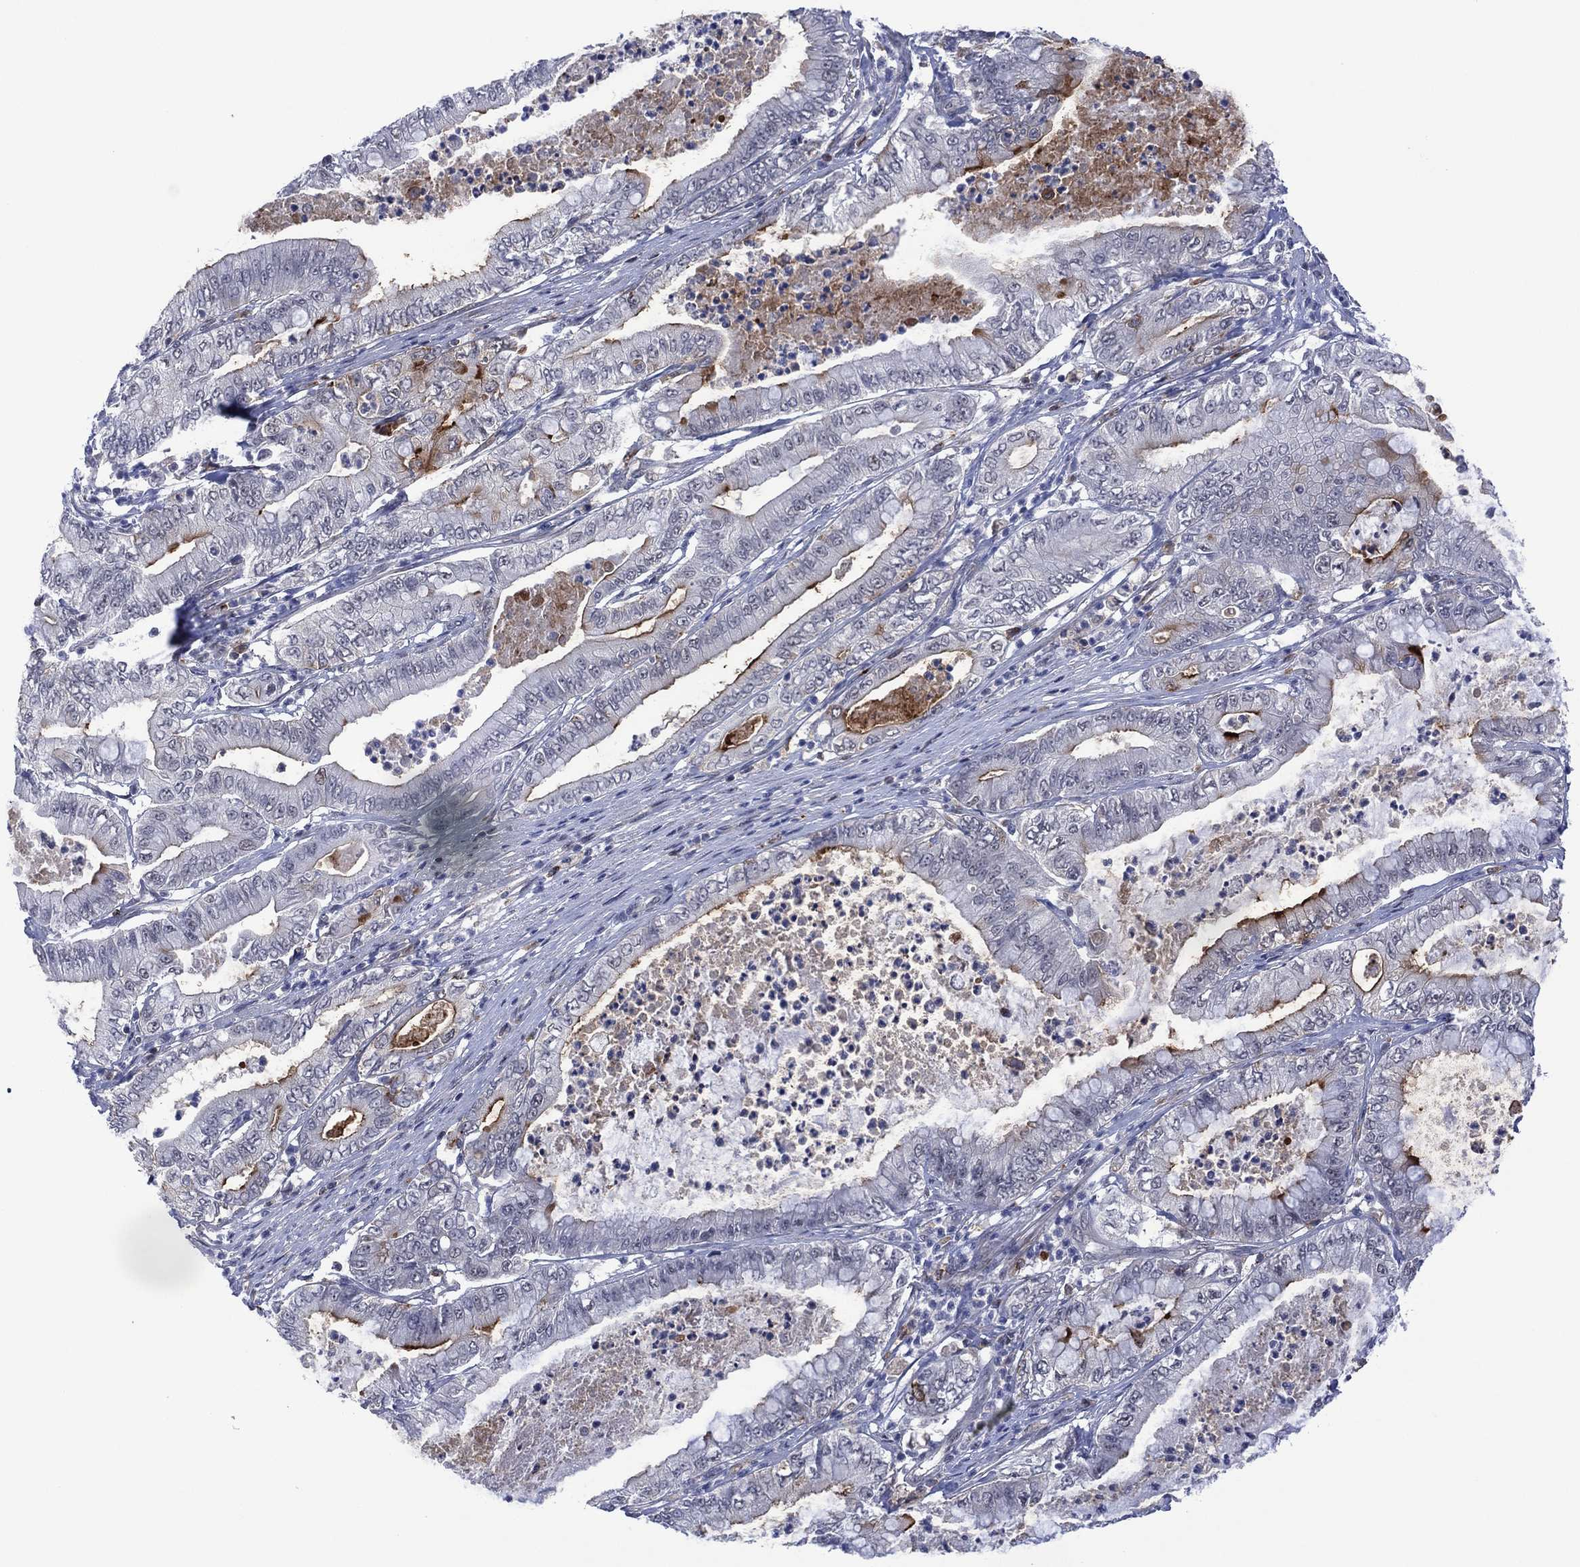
{"staining": {"intensity": "moderate", "quantity": "<25%", "location": "cytoplasmic/membranous"}, "tissue": "pancreatic cancer", "cell_type": "Tumor cells", "image_type": "cancer", "snomed": [{"axis": "morphology", "description": "Adenocarcinoma, NOS"}, {"axis": "topography", "description": "Pancreas"}], "caption": "Moderate cytoplasmic/membranous positivity is appreciated in approximately <25% of tumor cells in pancreatic cancer (adenocarcinoma). Using DAB (brown) and hematoxylin (blue) stains, captured at high magnification using brightfield microscopy.", "gene": "DPP4", "patient": {"sex": "male", "age": 71}}